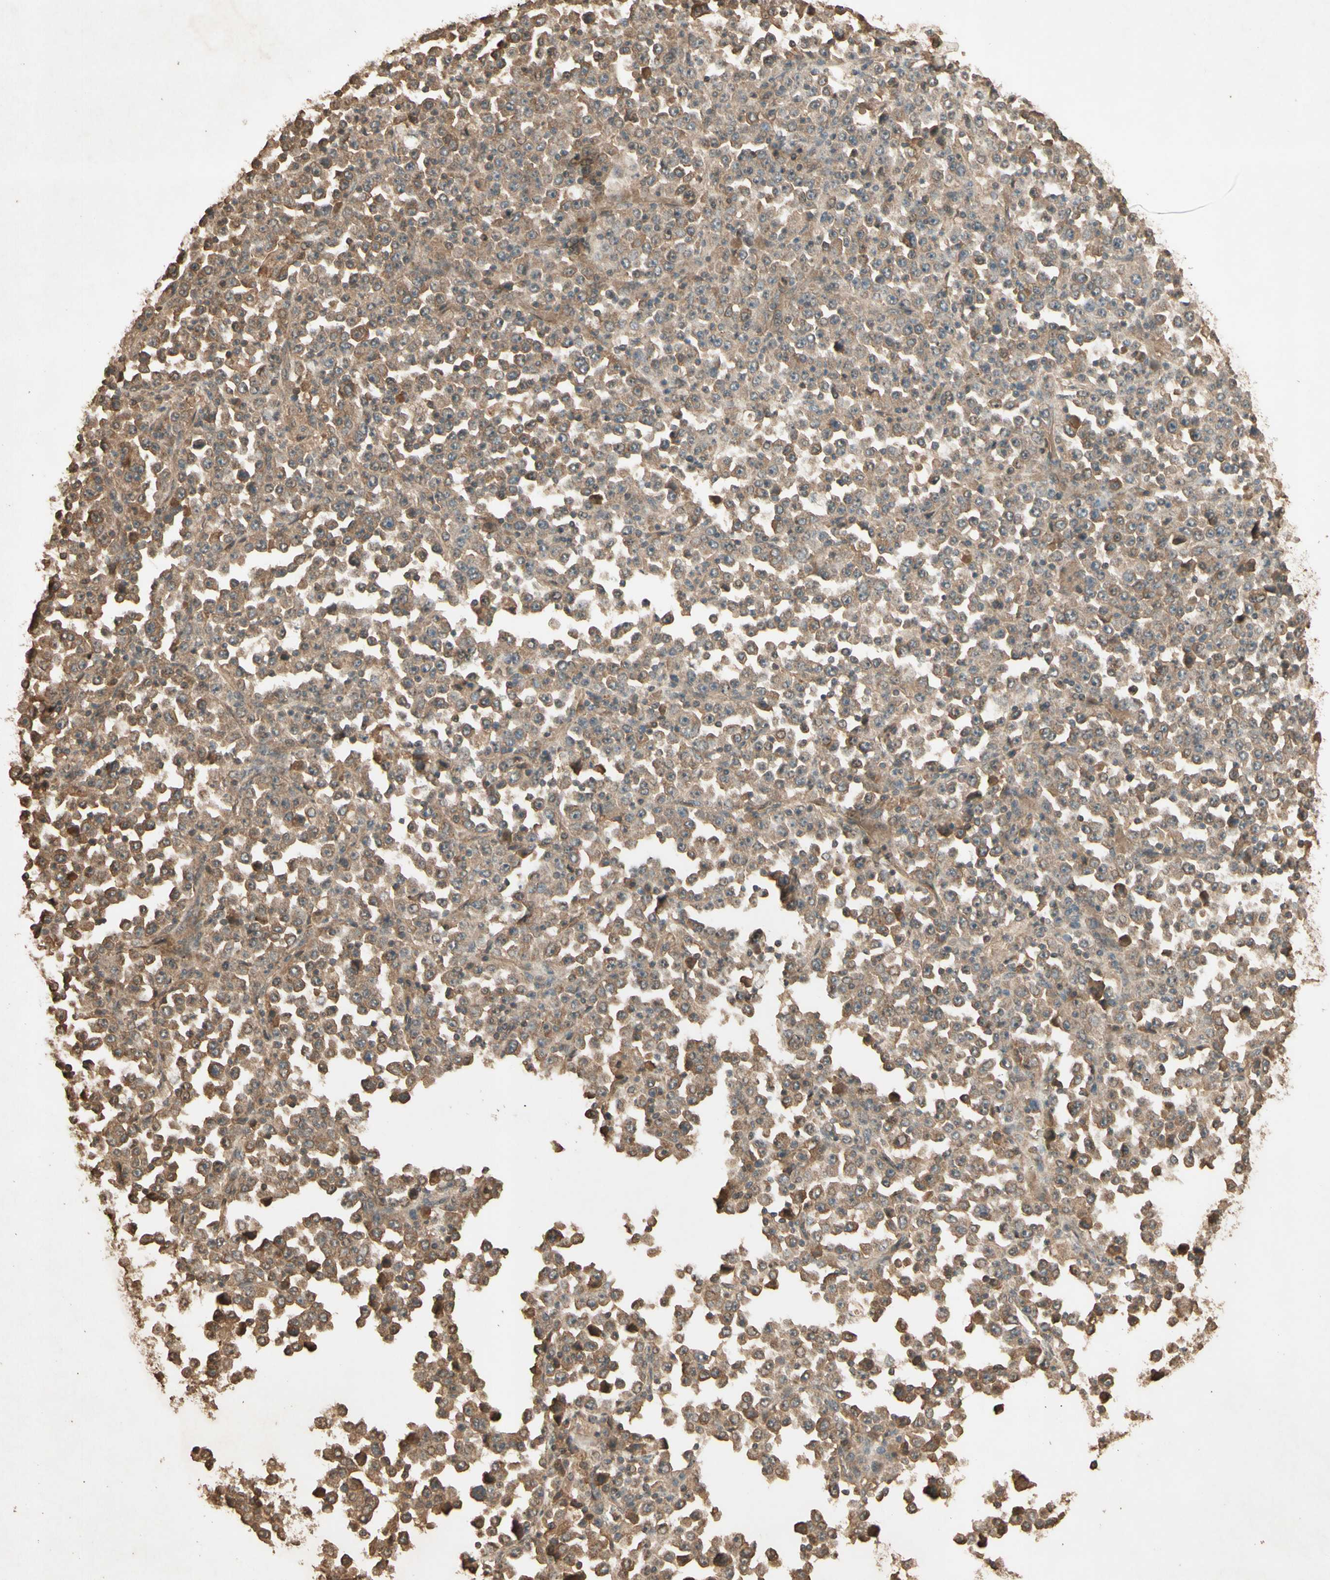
{"staining": {"intensity": "moderate", "quantity": ">75%", "location": "cytoplasmic/membranous"}, "tissue": "stomach cancer", "cell_type": "Tumor cells", "image_type": "cancer", "snomed": [{"axis": "morphology", "description": "Normal tissue, NOS"}, {"axis": "morphology", "description": "Adenocarcinoma, NOS"}, {"axis": "topography", "description": "Stomach, upper"}, {"axis": "topography", "description": "Stomach"}], "caption": "The micrograph shows immunohistochemical staining of stomach cancer. There is moderate cytoplasmic/membranous positivity is identified in about >75% of tumor cells.", "gene": "SMAD9", "patient": {"sex": "male", "age": 59}}